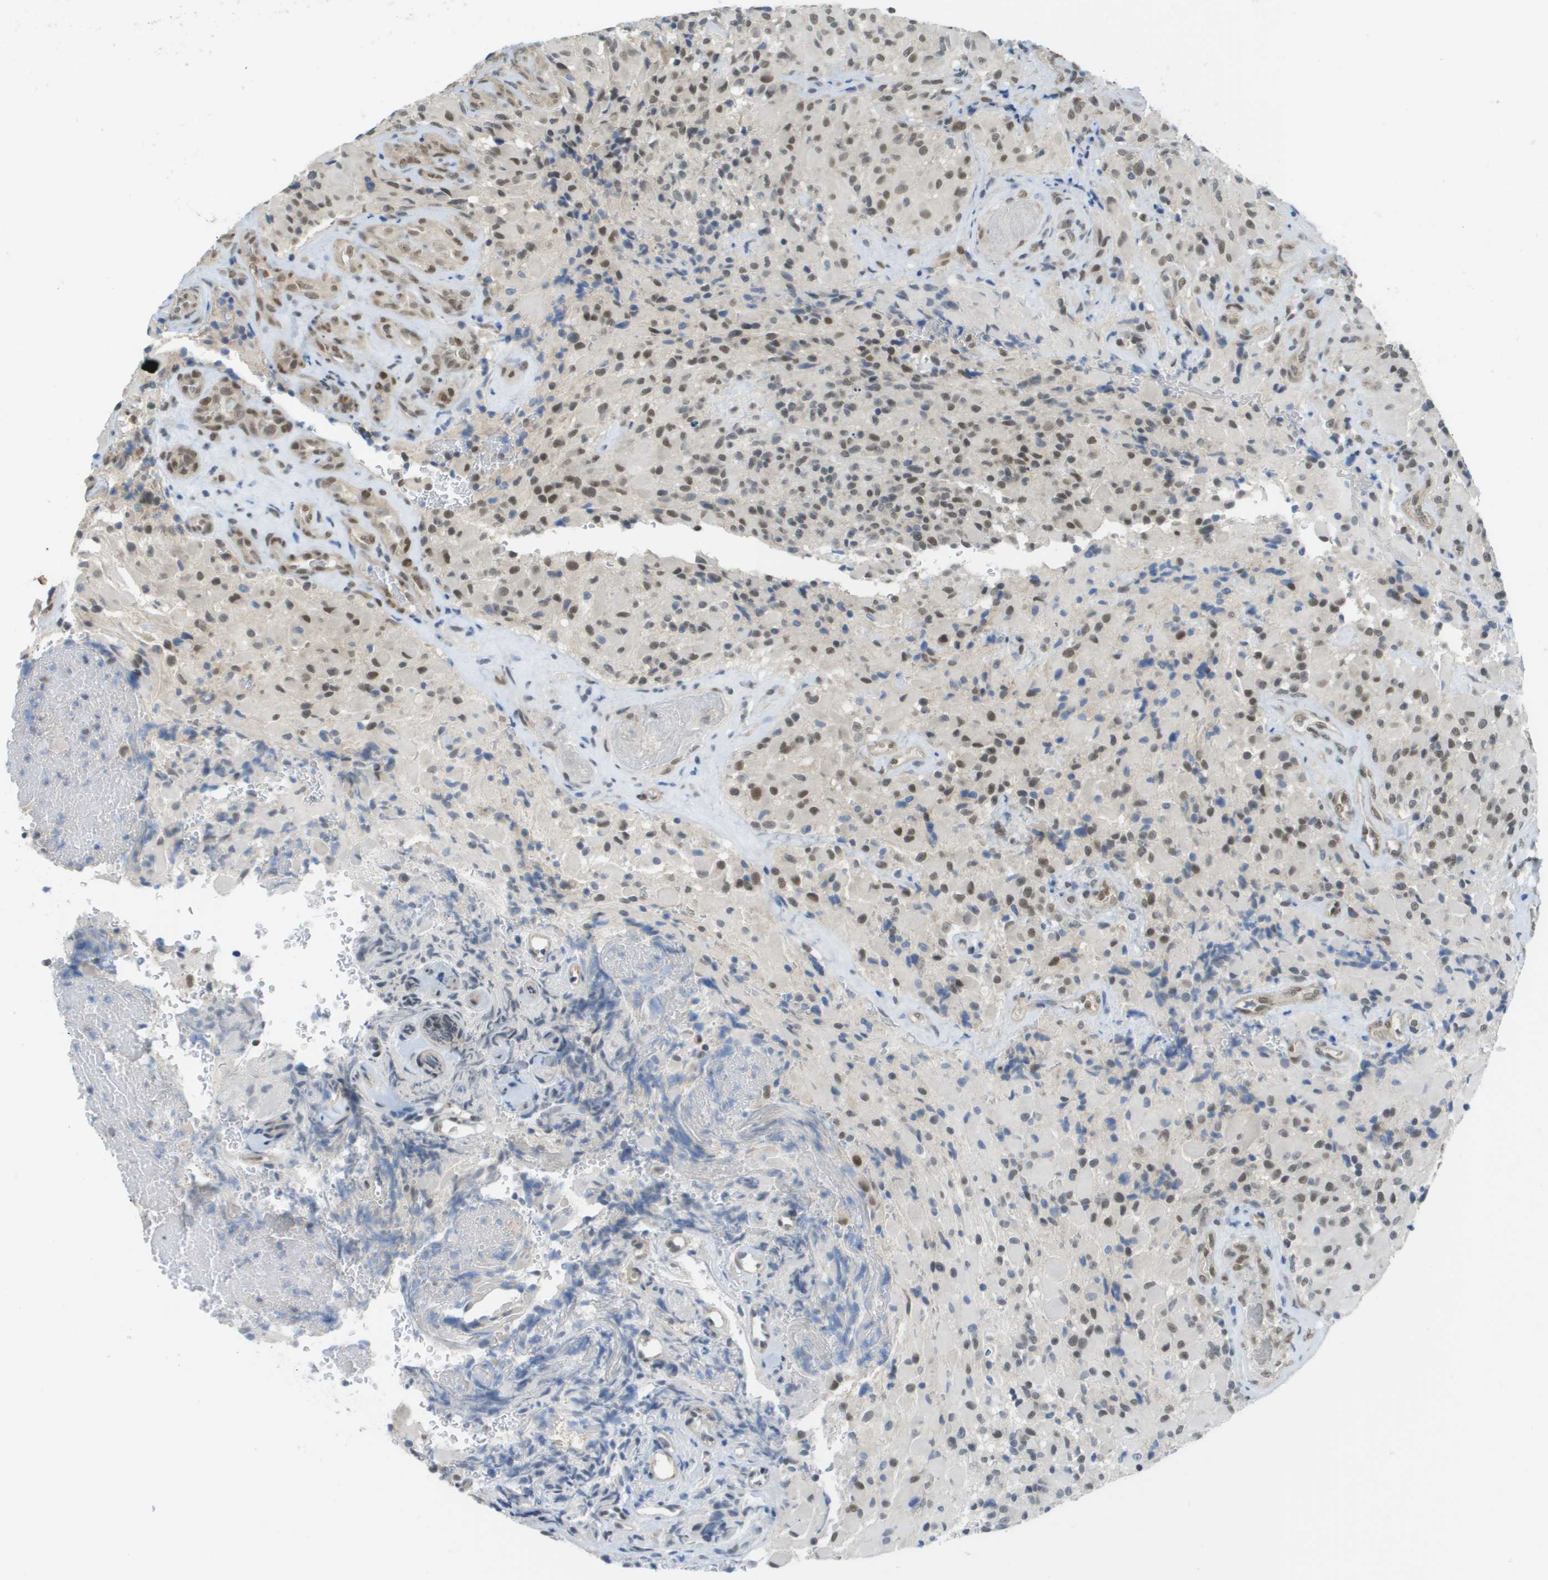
{"staining": {"intensity": "moderate", "quantity": ">75%", "location": "nuclear"}, "tissue": "glioma", "cell_type": "Tumor cells", "image_type": "cancer", "snomed": [{"axis": "morphology", "description": "Glioma, malignant, High grade"}, {"axis": "topography", "description": "Brain"}], "caption": "About >75% of tumor cells in malignant glioma (high-grade) reveal moderate nuclear protein expression as visualized by brown immunohistochemical staining.", "gene": "ARID1B", "patient": {"sex": "male", "age": 71}}